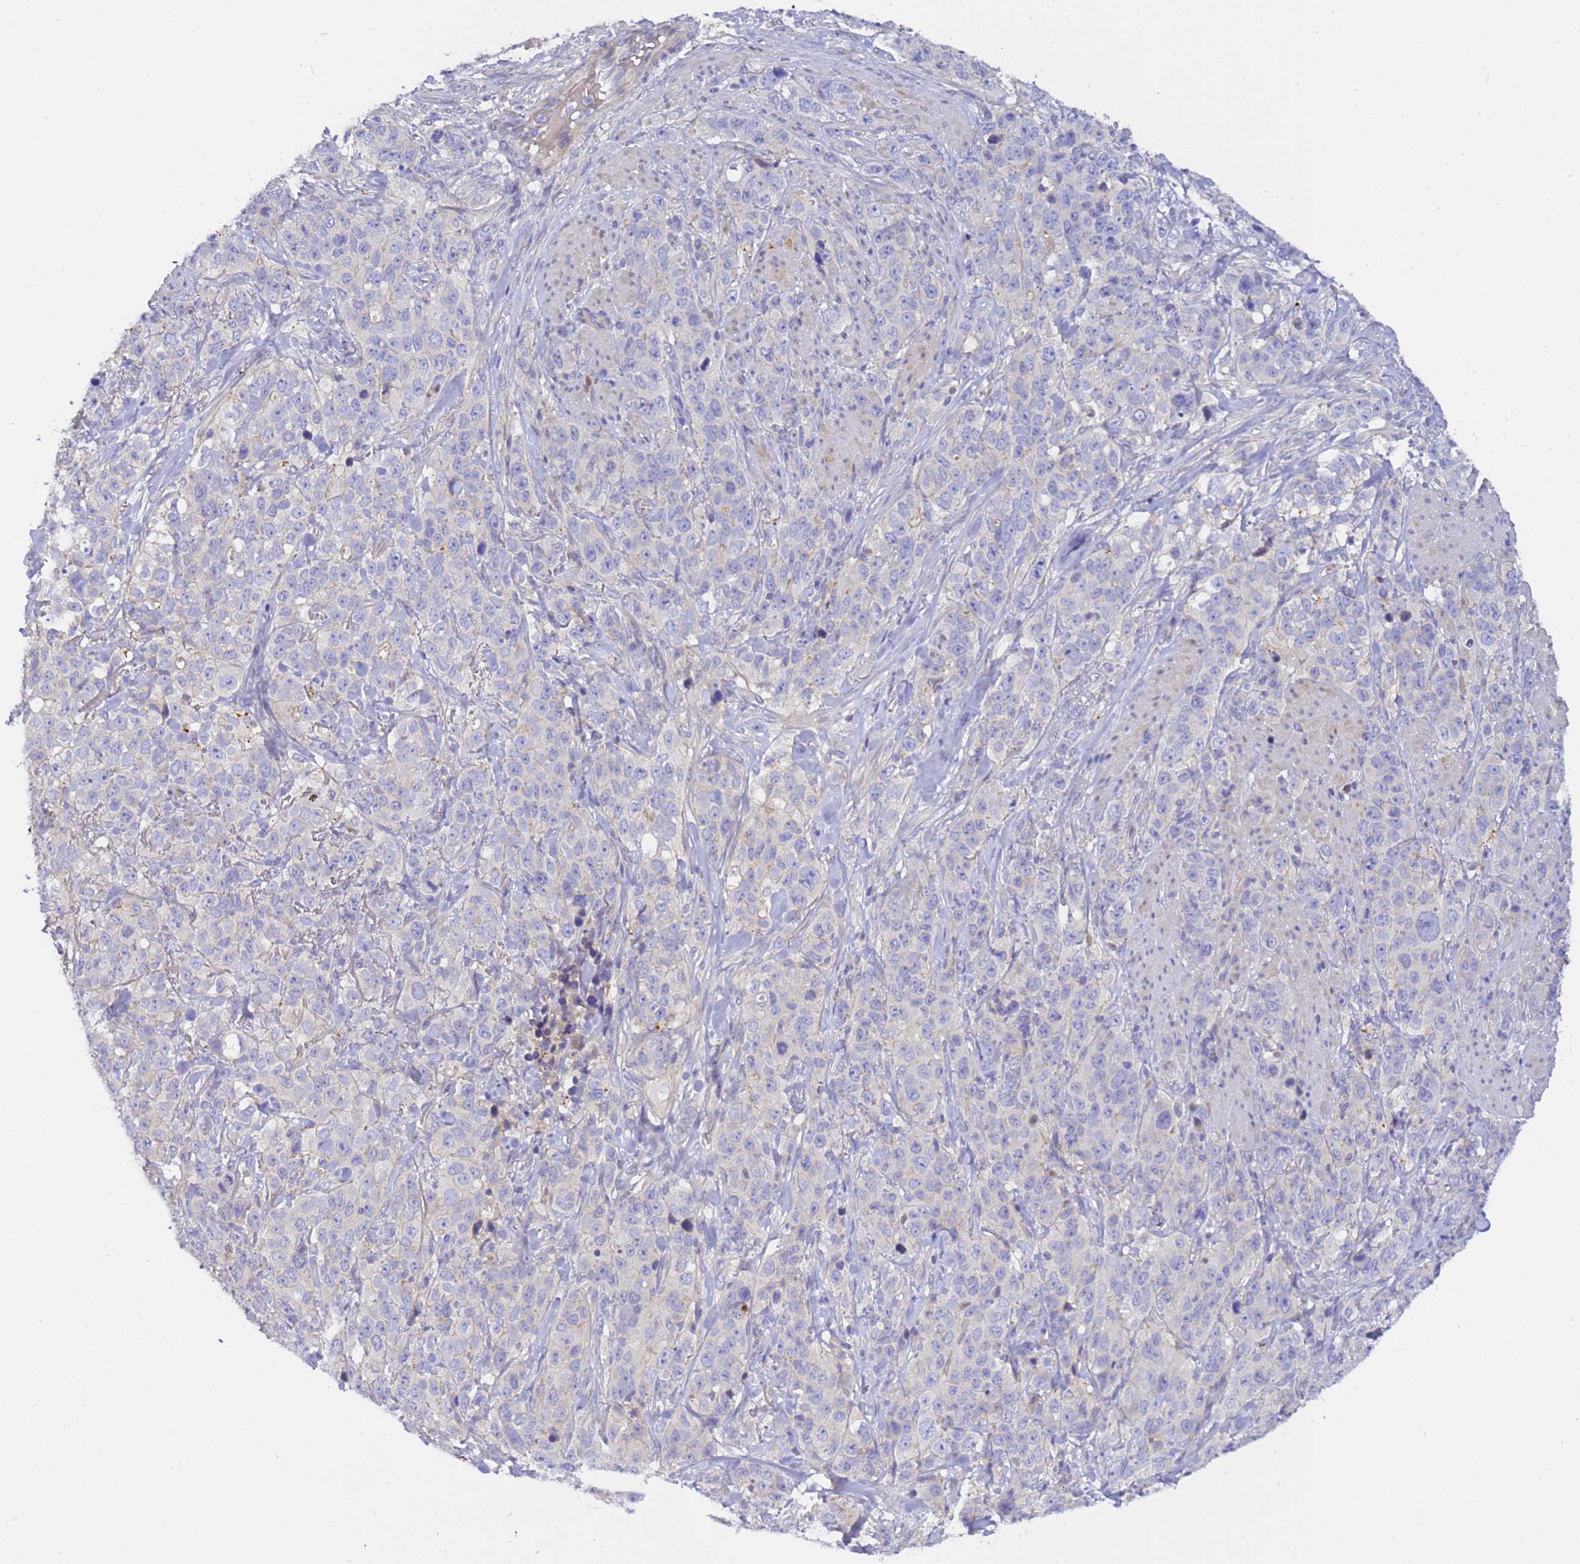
{"staining": {"intensity": "negative", "quantity": "none", "location": "none"}, "tissue": "stomach cancer", "cell_type": "Tumor cells", "image_type": "cancer", "snomed": [{"axis": "morphology", "description": "Adenocarcinoma, NOS"}, {"axis": "topography", "description": "Stomach"}], "caption": "Protein analysis of stomach cancer (adenocarcinoma) shows no significant positivity in tumor cells.", "gene": "TBCD", "patient": {"sex": "male", "age": 48}}